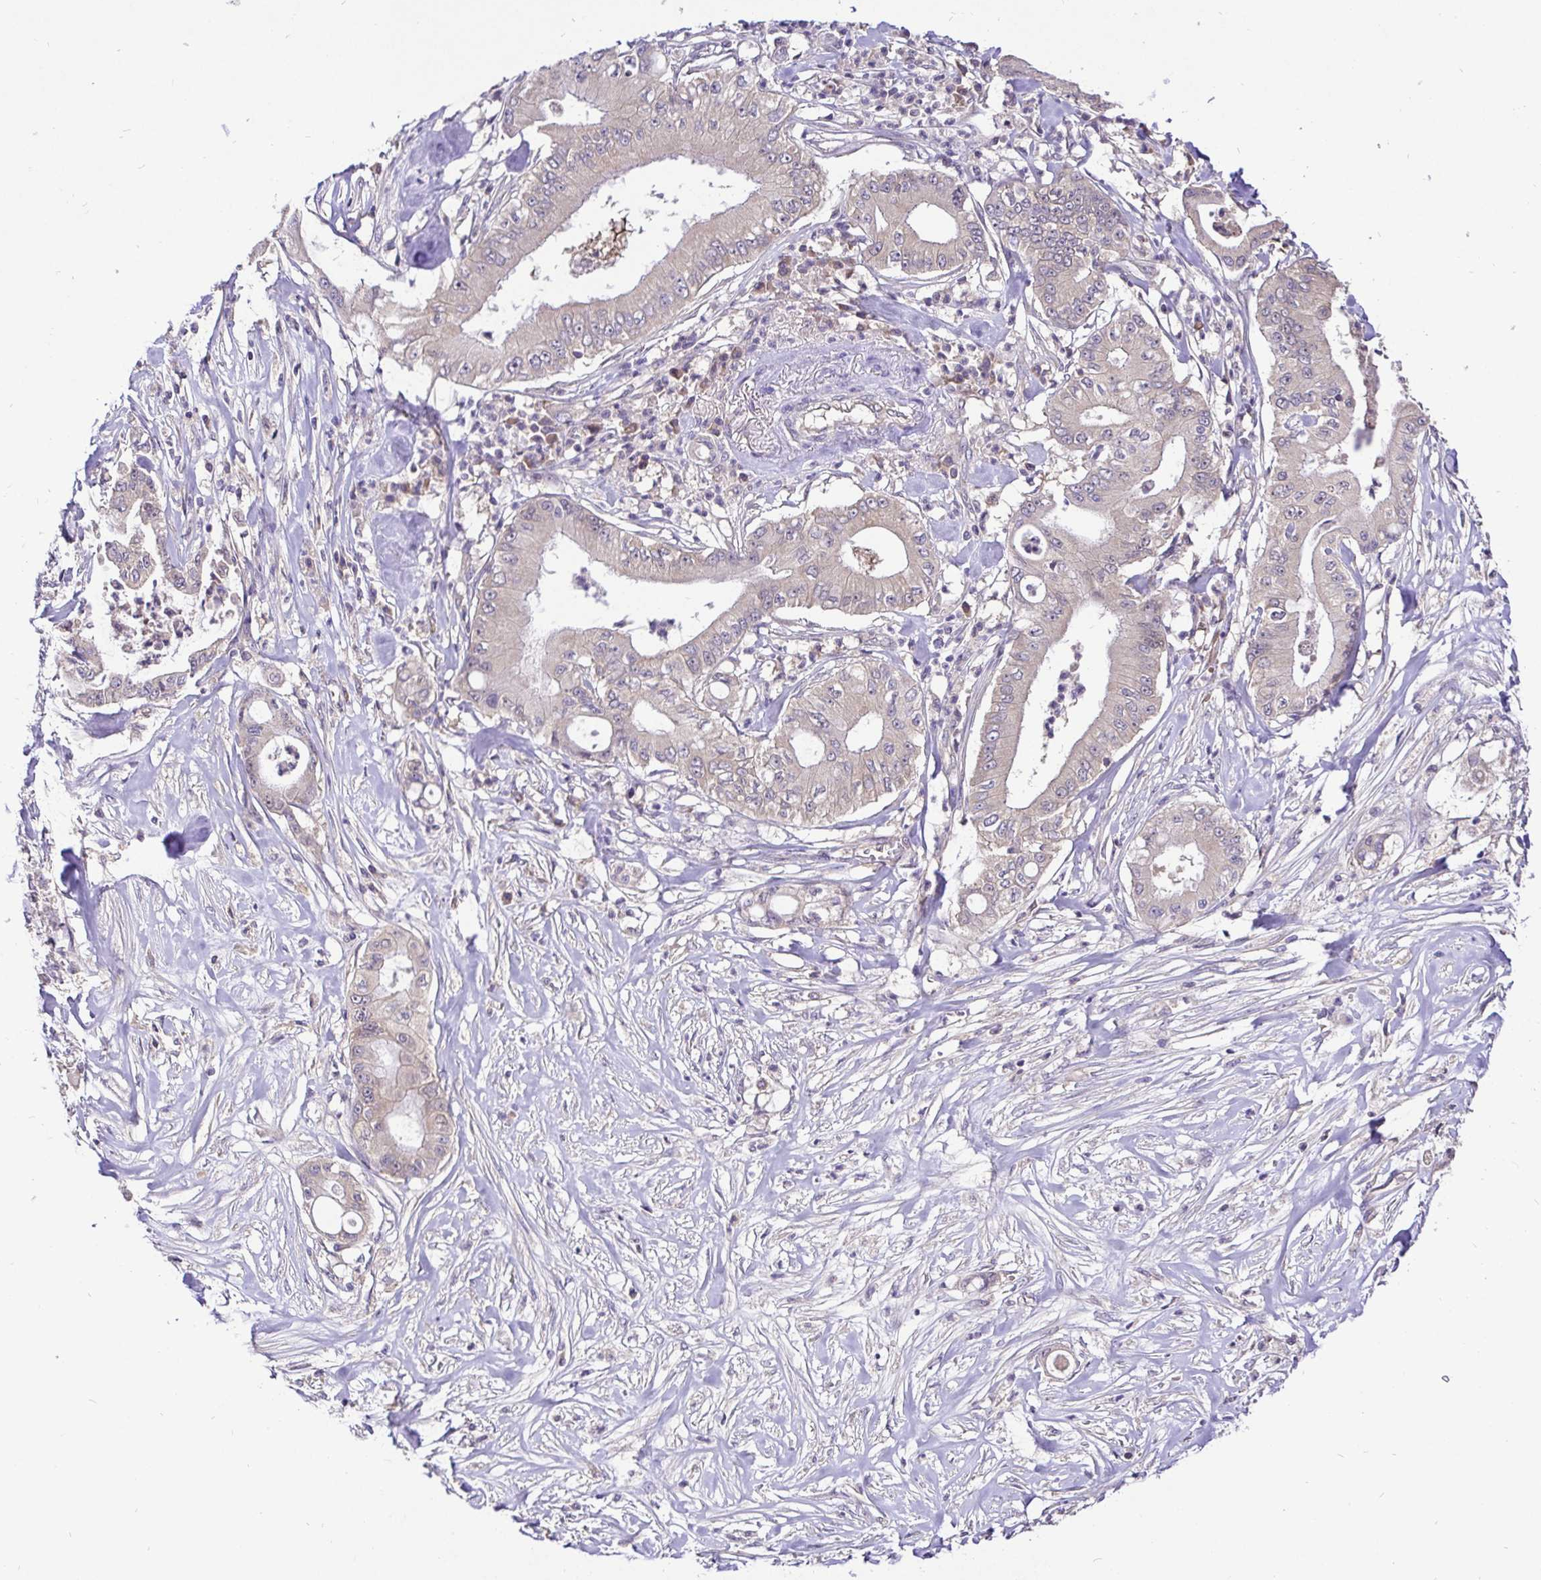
{"staining": {"intensity": "weak", "quantity": "<25%", "location": "cytoplasmic/membranous"}, "tissue": "pancreatic cancer", "cell_type": "Tumor cells", "image_type": "cancer", "snomed": [{"axis": "morphology", "description": "Adenocarcinoma, NOS"}, {"axis": "topography", "description": "Pancreas"}], "caption": "This image is of adenocarcinoma (pancreatic) stained with immunohistochemistry to label a protein in brown with the nuclei are counter-stained blue. There is no staining in tumor cells.", "gene": "UBE2M", "patient": {"sex": "male", "age": 71}}